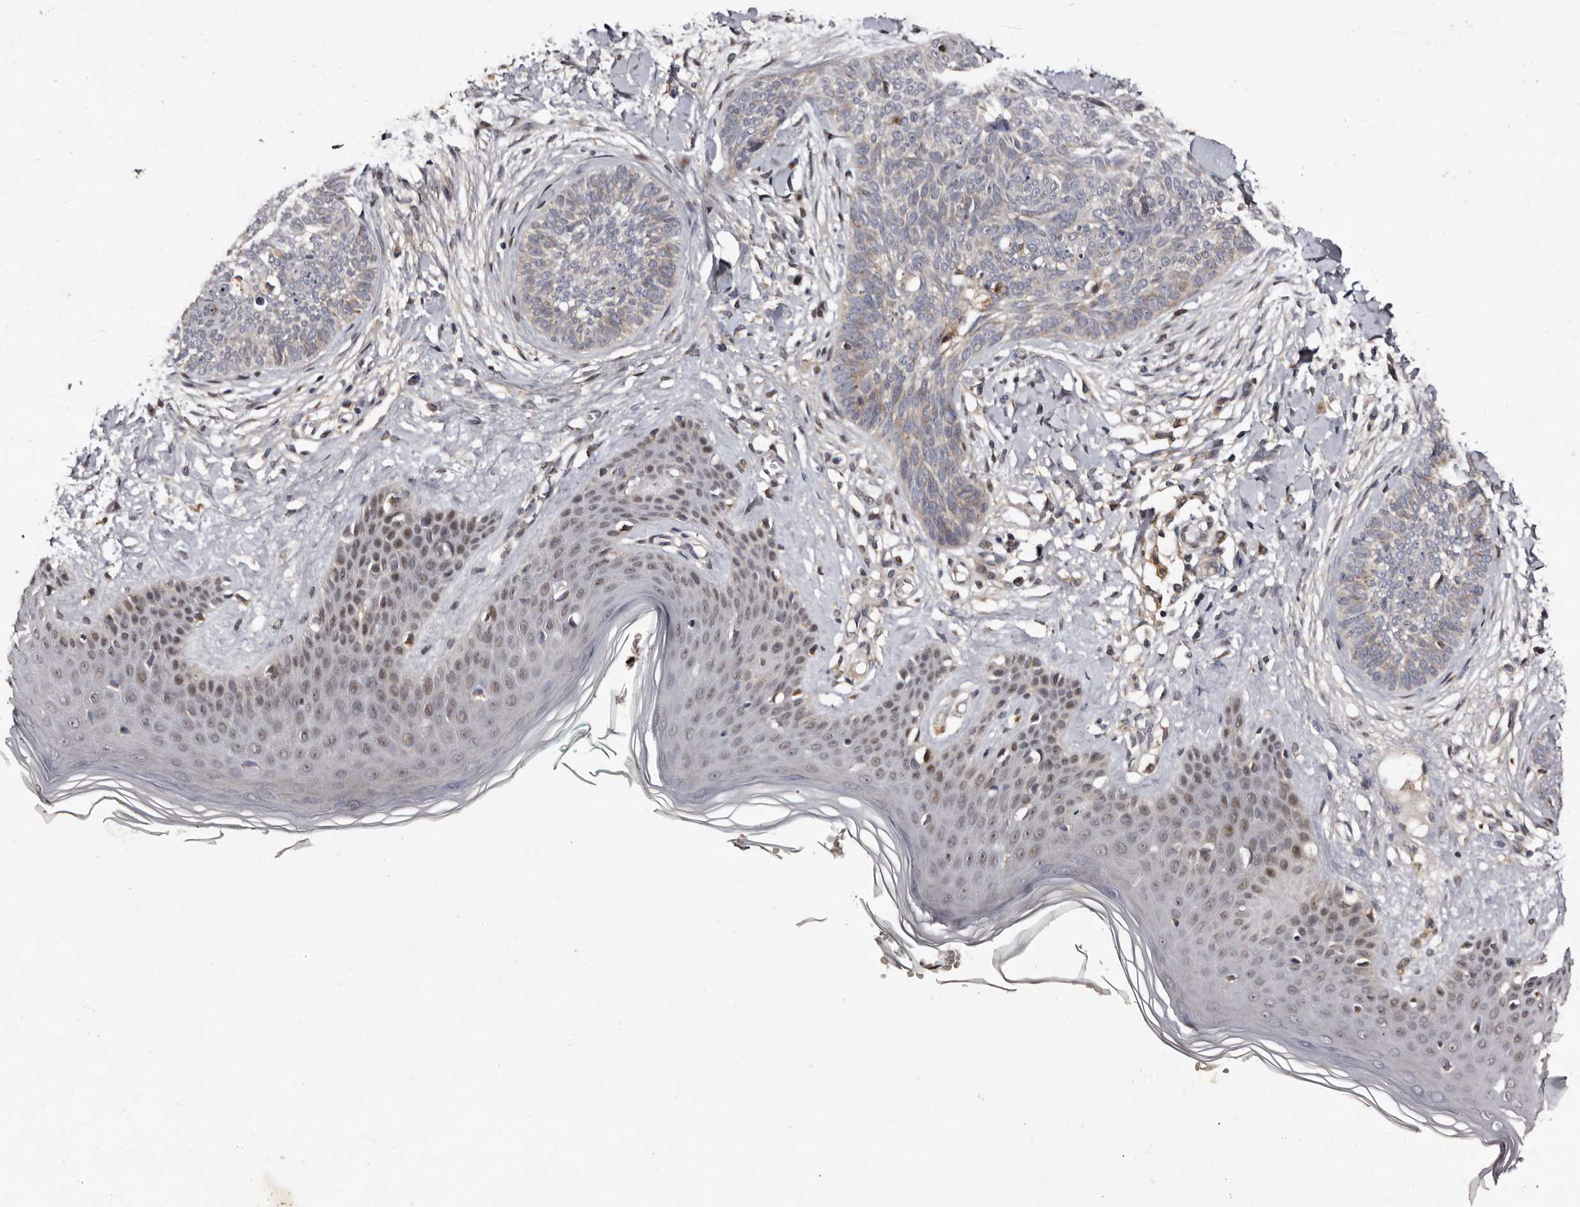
{"staining": {"intensity": "weak", "quantity": "<25%", "location": "cytoplasmic/membranous"}, "tissue": "skin cancer", "cell_type": "Tumor cells", "image_type": "cancer", "snomed": [{"axis": "morphology", "description": "Basal cell carcinoma"}, {"axis": "topography", "description": "Skin"}], "caption": "Immunohistochemistry image of human skin cancer stained for a protein (brown), which shows no staining in tumor cells.", "gene": "FAM91A1", "patient": {"sex": "female", "age": 59}}